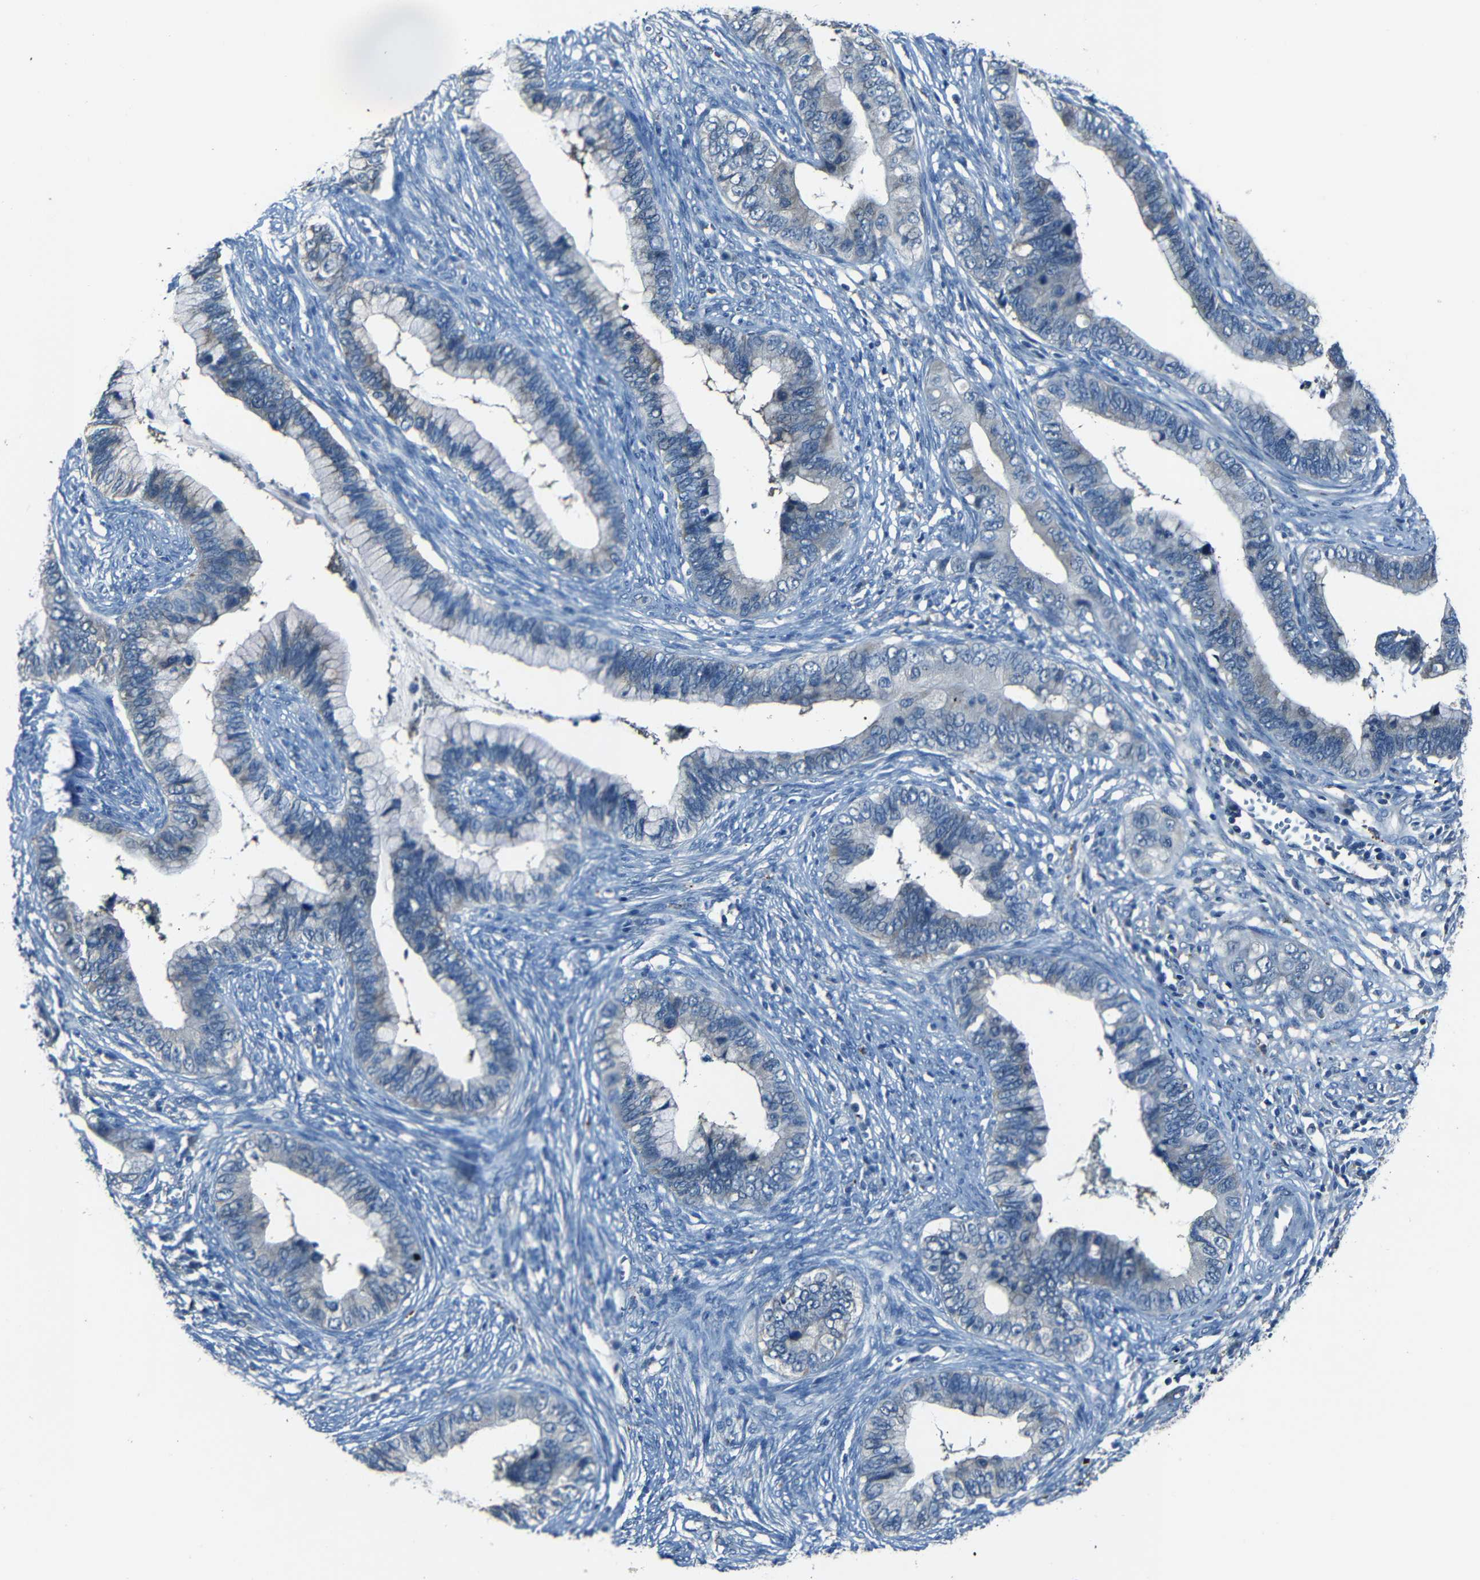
{"staining": {"intensity": "negative", "quantity": "none", "location": "none"}, "tissue": "cervical cancer", "cell_type": "Tumor cells", "image_type": "cancer", "snomed": [{"axis": "morphology", "description": "Adenocarcinoma, NOS"}, {"axis": "topography", "description": "Cervix"}], "caption": "Adenocarcinoma (cervical) stained for a protein using immunohistochemistry (IHC) reveals no positivity tumor cells.", "gene": "SLA", "patient": {"sex": "female", "age": 44}}